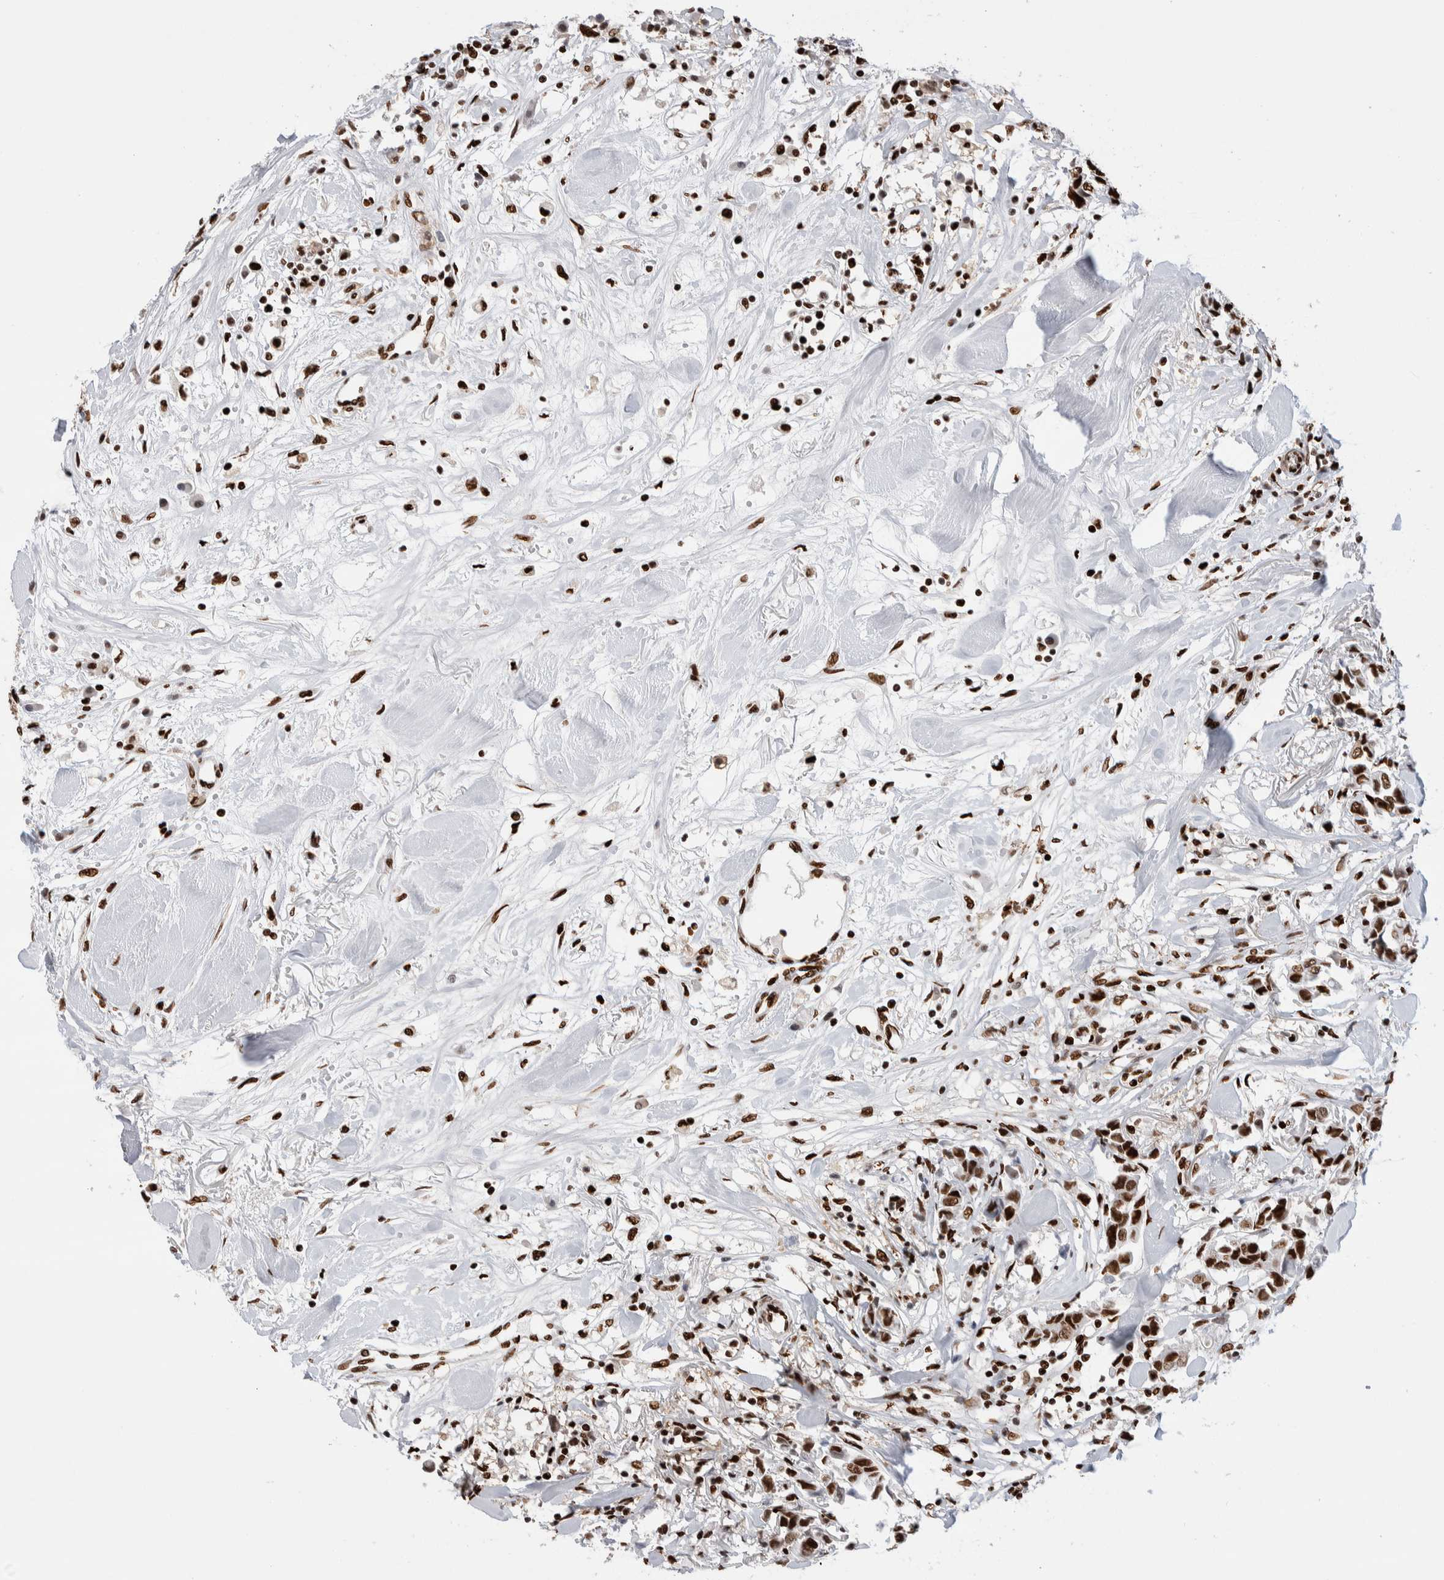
{"staining": {"intensity": "strong", "quantity": ">75%", "location": "nuclear"}, "tissue": "breast cancer", "cell_type": "Tumor cells", "image_type": "cancer", "snomed": [{"axis": "morphology", "description": "Duct carcinoma"}, {"axis": "topography", "description": "Breast"}], "caption": "Immunohistochemistry histopathology image of neoplastic tissue: human breast cancer (invasive ductal carcinoma) stained using immunohistochemistry demonstrates high levels of strong protein expression localized specifically in the nuclear of tumor cells, appearing as a nuclear brown color.", "gene": "RNASEK-C17orf49", "patient": {"sex": "female", "age": 80}}